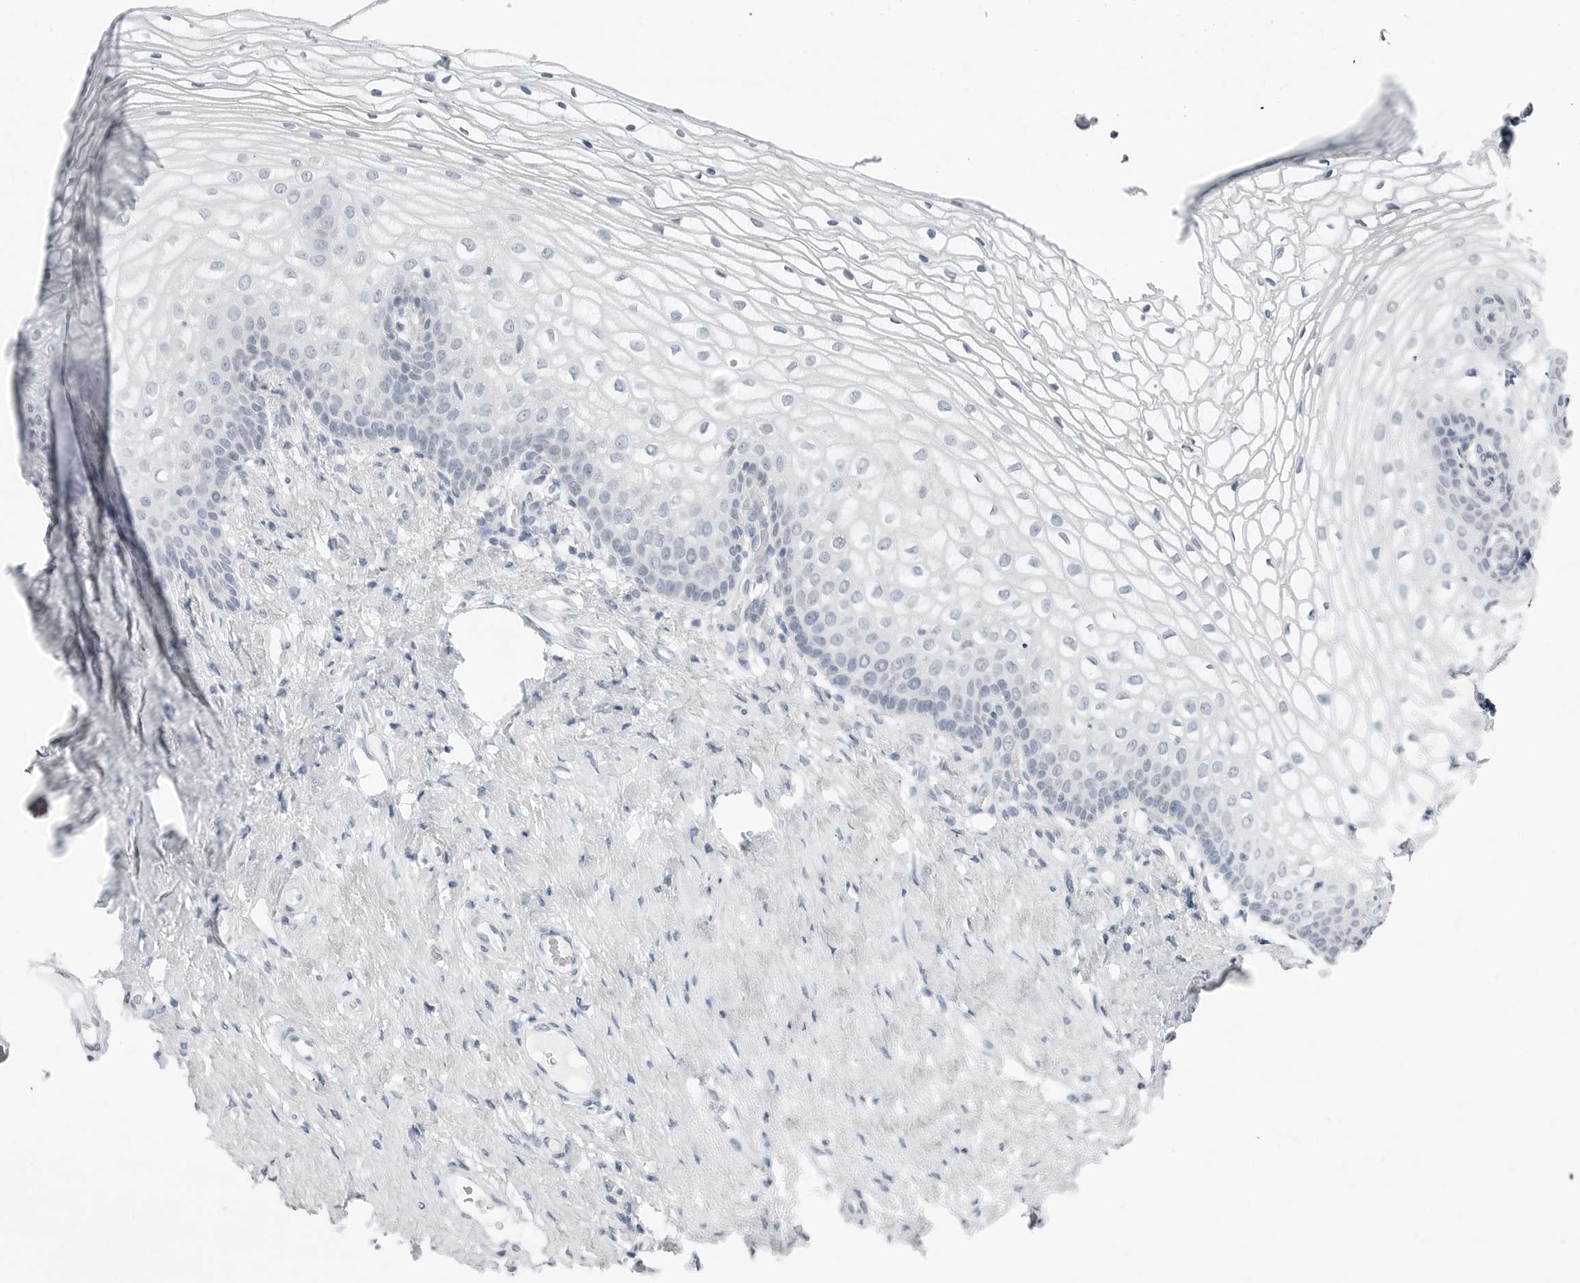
{"staining": {"intensity": "negative", "quantity": "none", "location": "none"}, "tissue": "vagina", "cell_type": "Squamous epithelial cells", "image_type": "normal", "snomed": [{"axis": "morphology", "description": "Normal tissue, NOS"}, {"axis": "topography", "description": "Vagina"}], "caption": "Squamous epithelial cells show no significant protein expression in normal vagina.", "gene": "XIRP1", "patient": {"sex": "female", "age": 60}}